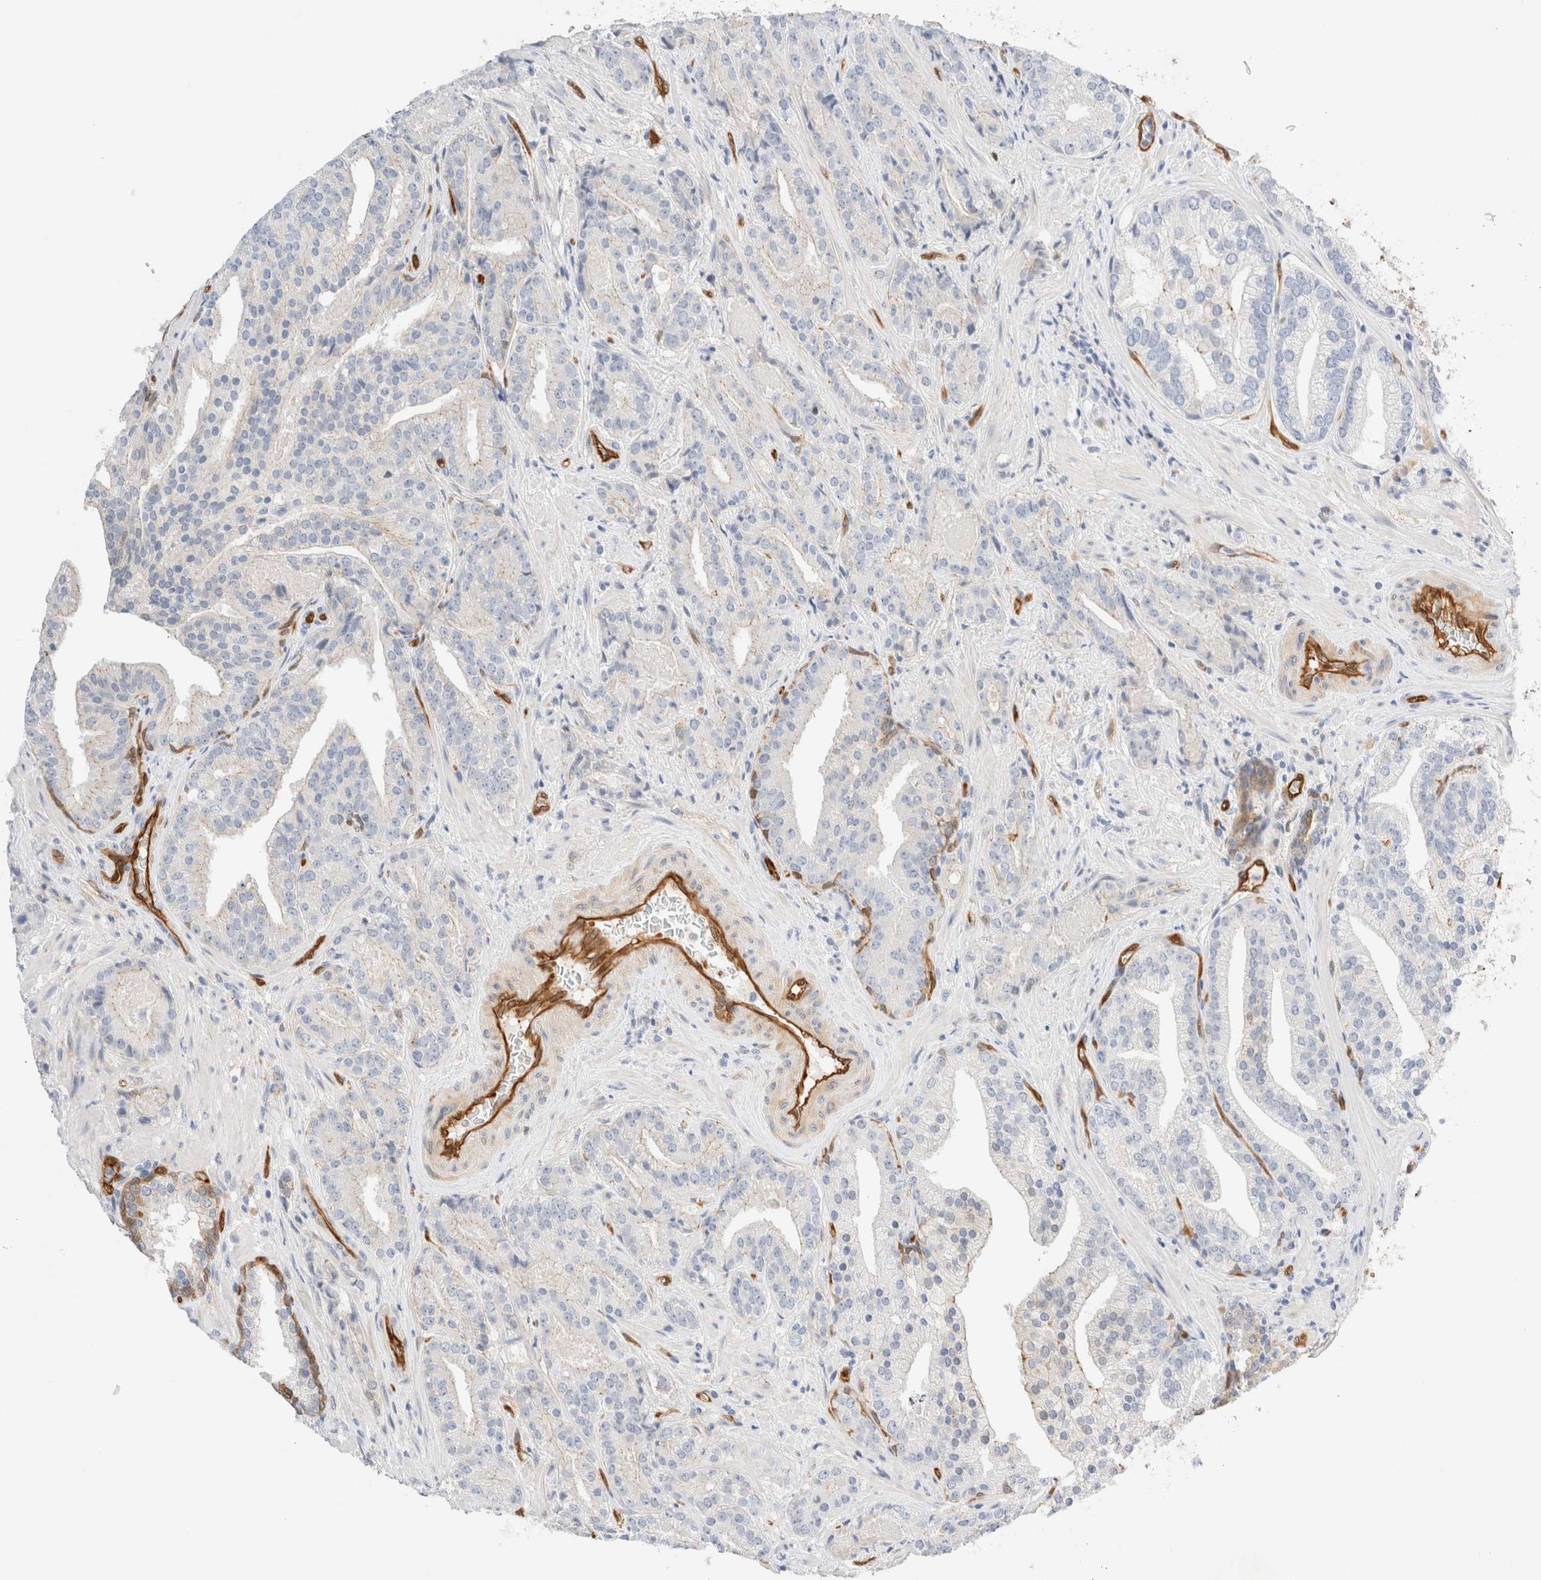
{"staining": {"intensity": "weak", "quantity": "<25%", "location": "cytoplasmic/membranous"}, "tissue": "prostate cancer", "cell_type": "Tumor cells", "image_type": "cancer", "snomed": [{"axis": "morphology", "description": "Adenocarcinoma, Low grade"}, {"axis": "topography", "description": "Prostate"}], "caption": "Prostate cancer was stained to show a protein in brown. There is no significant positivity in tumor cells.", "gene": "LMCD1", "patient": {"sex": "male", "age": 67}}